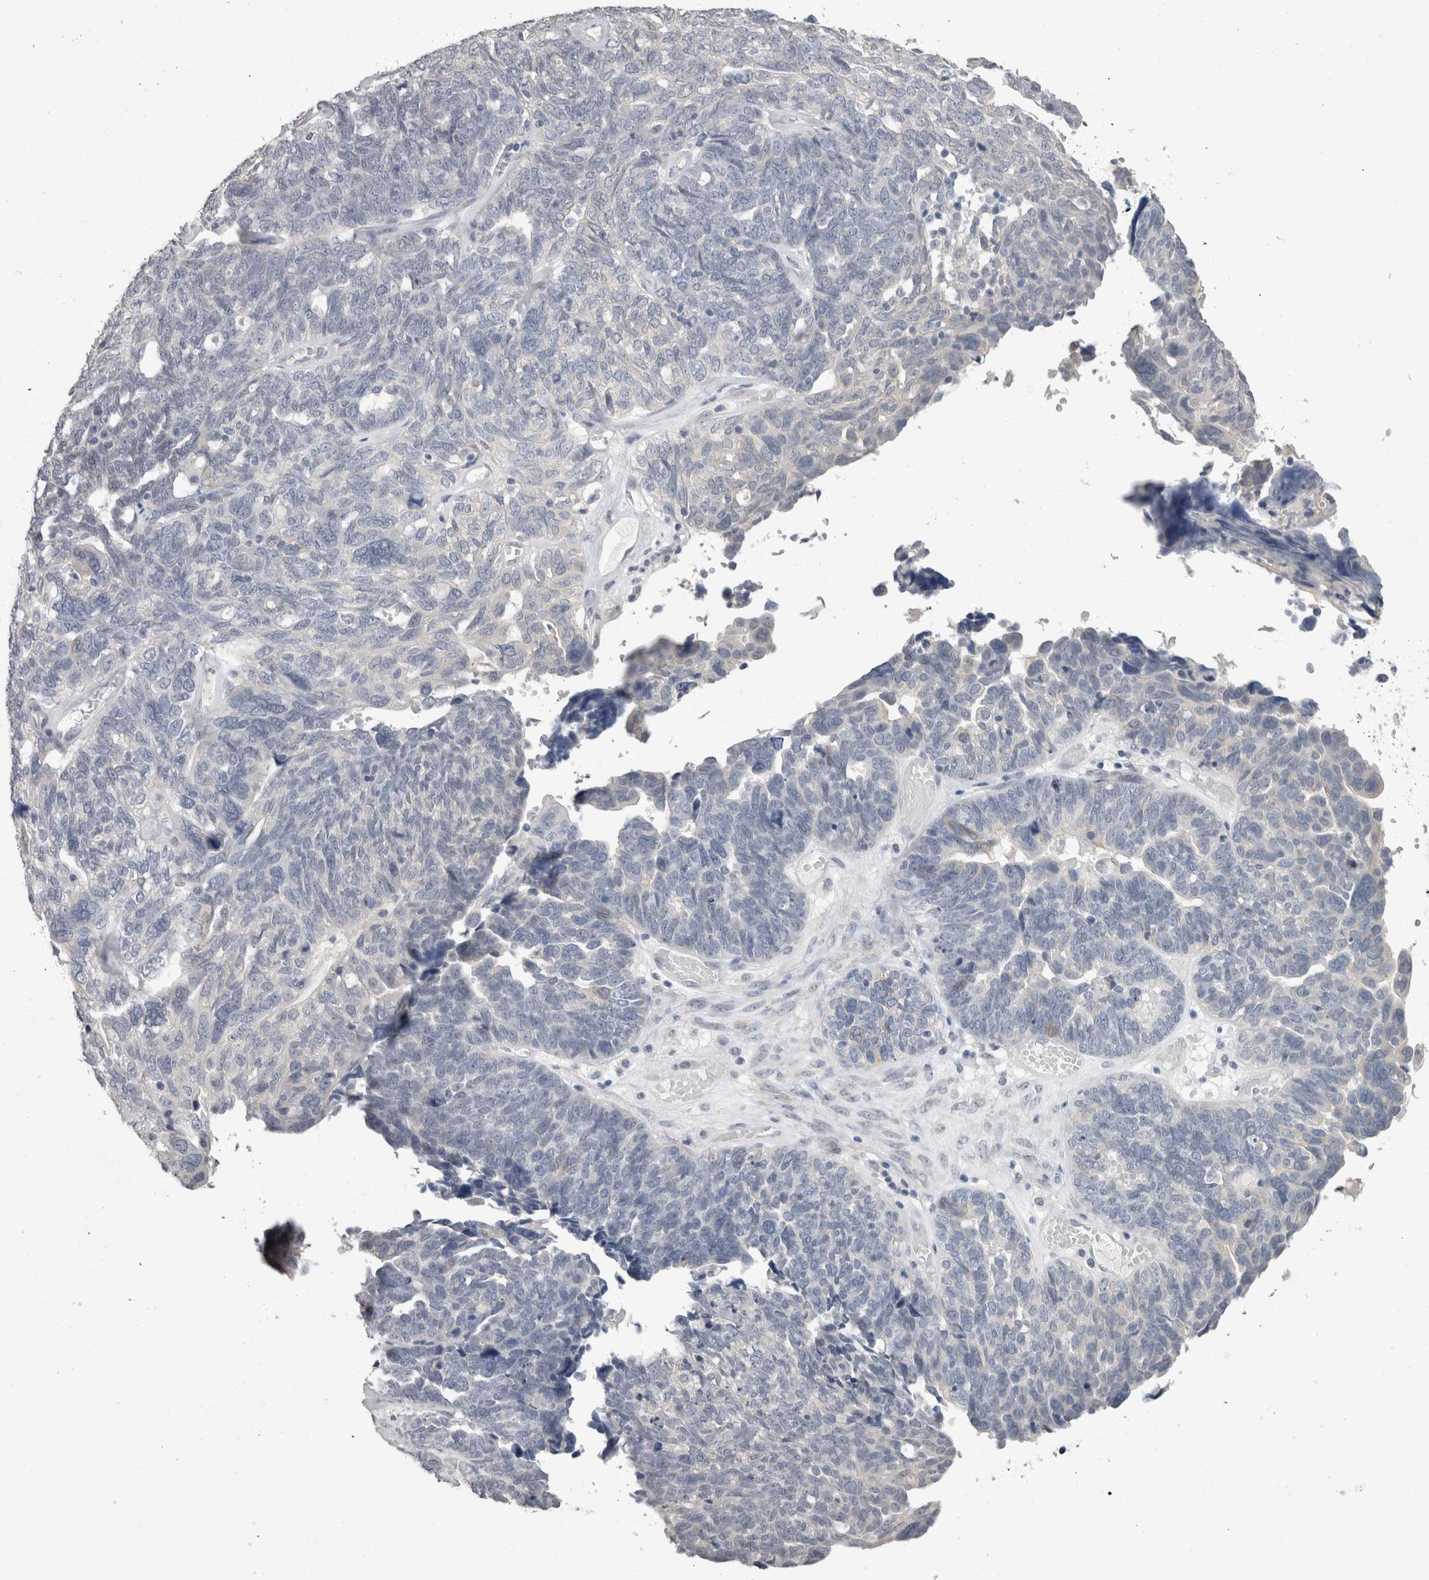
{"staining": {"intensity": "negative", "quantity": "none", "location": "none"}, "tissue": "ovarian cancer", "cell_type": "Tumor cells", "image_type": "cancer", "snomed": [{"axis": "morphology", "description": "Cystadenocarcinoma, serous, NOS"}, {"axis": "topography", "description": "Ovary"}], "caption": "IHC photomicrograph of neoplastic tissue: ovarian cancer (serous cystadenocarcinoma) stained with DAB exhibits no significant protein positivity in tumor cells.", "gene": "FHOD3", "patient": {"sex": "female", "age": 79}}